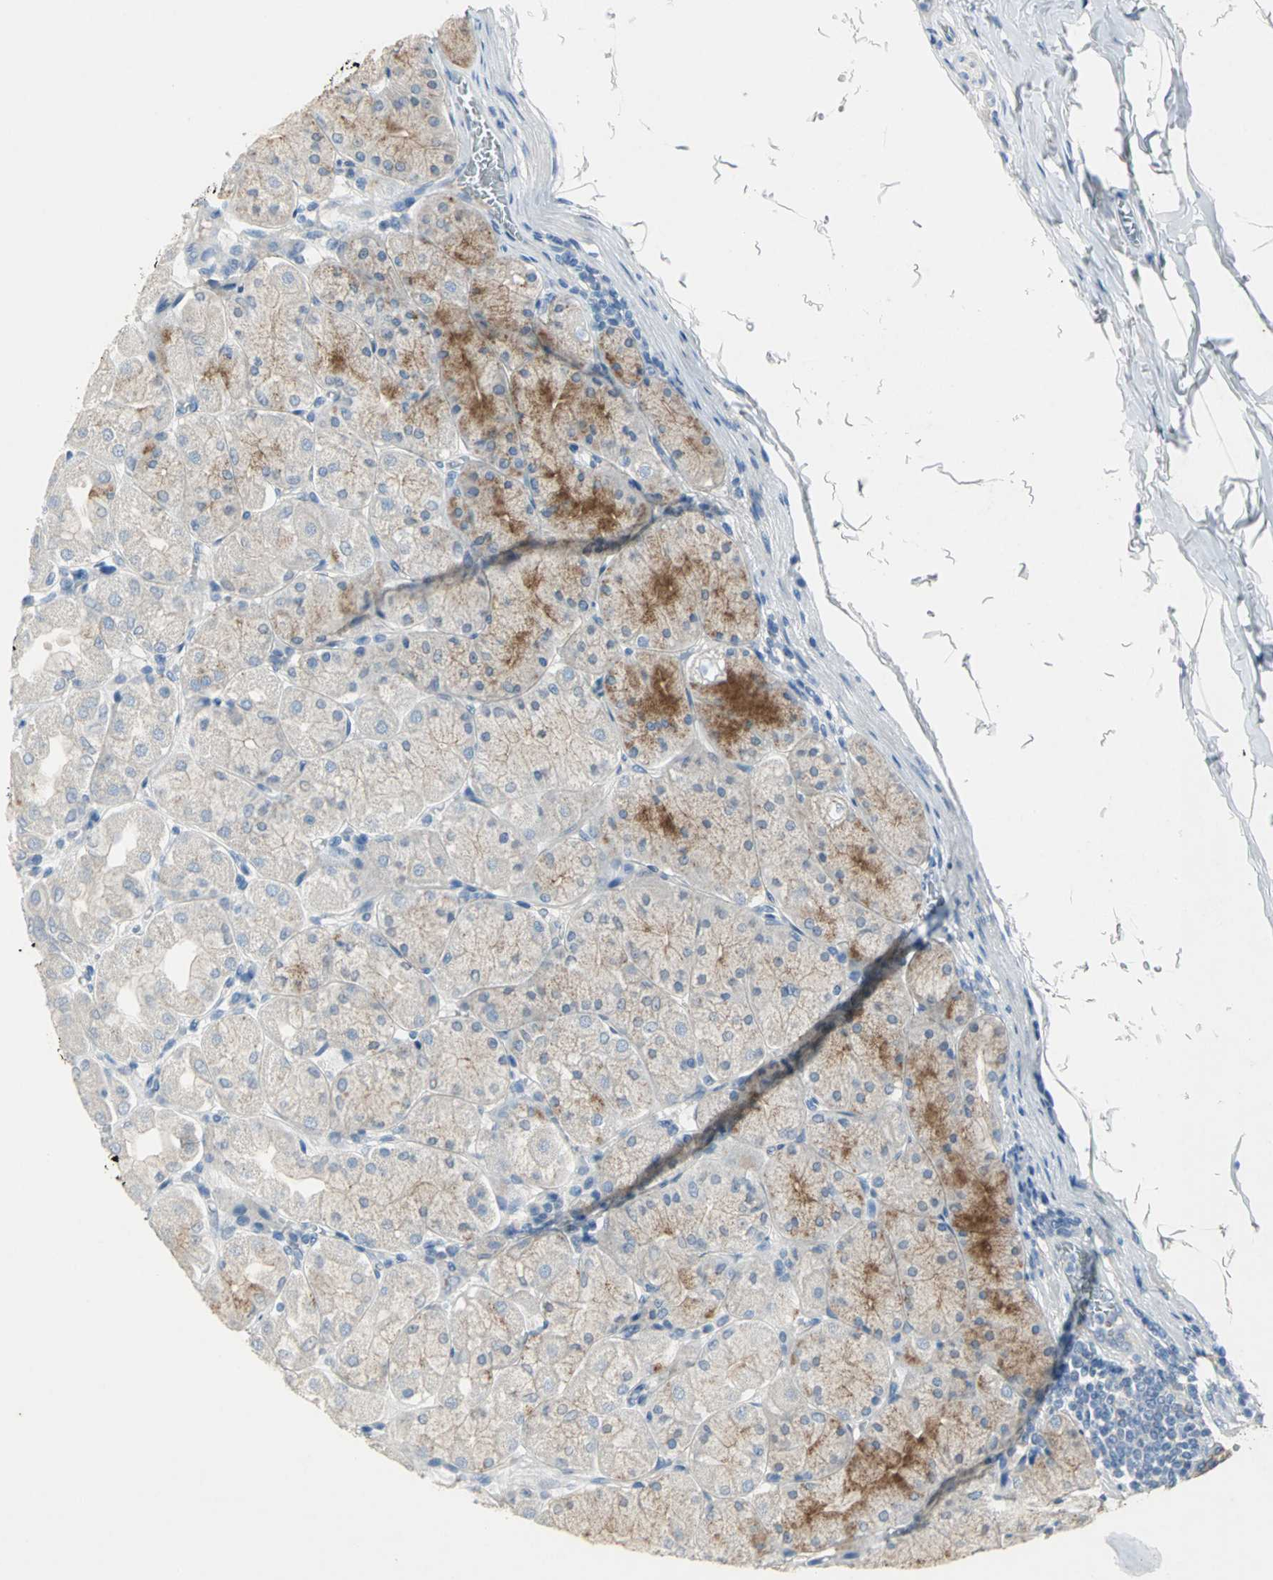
{"staining": {"intensity": "moderate", "quantity": "<25%", "location": "cytoplasmic/membranous"}, "tissue": "stomach", "cell_type": "Glandular cells", "image_type": "normal", "snomed": [{"axis": "morphology", "description": "Normal tissue, NOS"}, {"axis": "topography", "description": "Stomach, upper"}], "caption": "Brown immunohistochemical staining in unremarkable human stomach demonstrates moderate cytoplasmic/membranous positivity in about <25% of glandular cells. (Brightfield microscopy of DAB IHC at high magnification).", "gene": "PTGDS", "patient": {"sex": "female", "age": 56}}